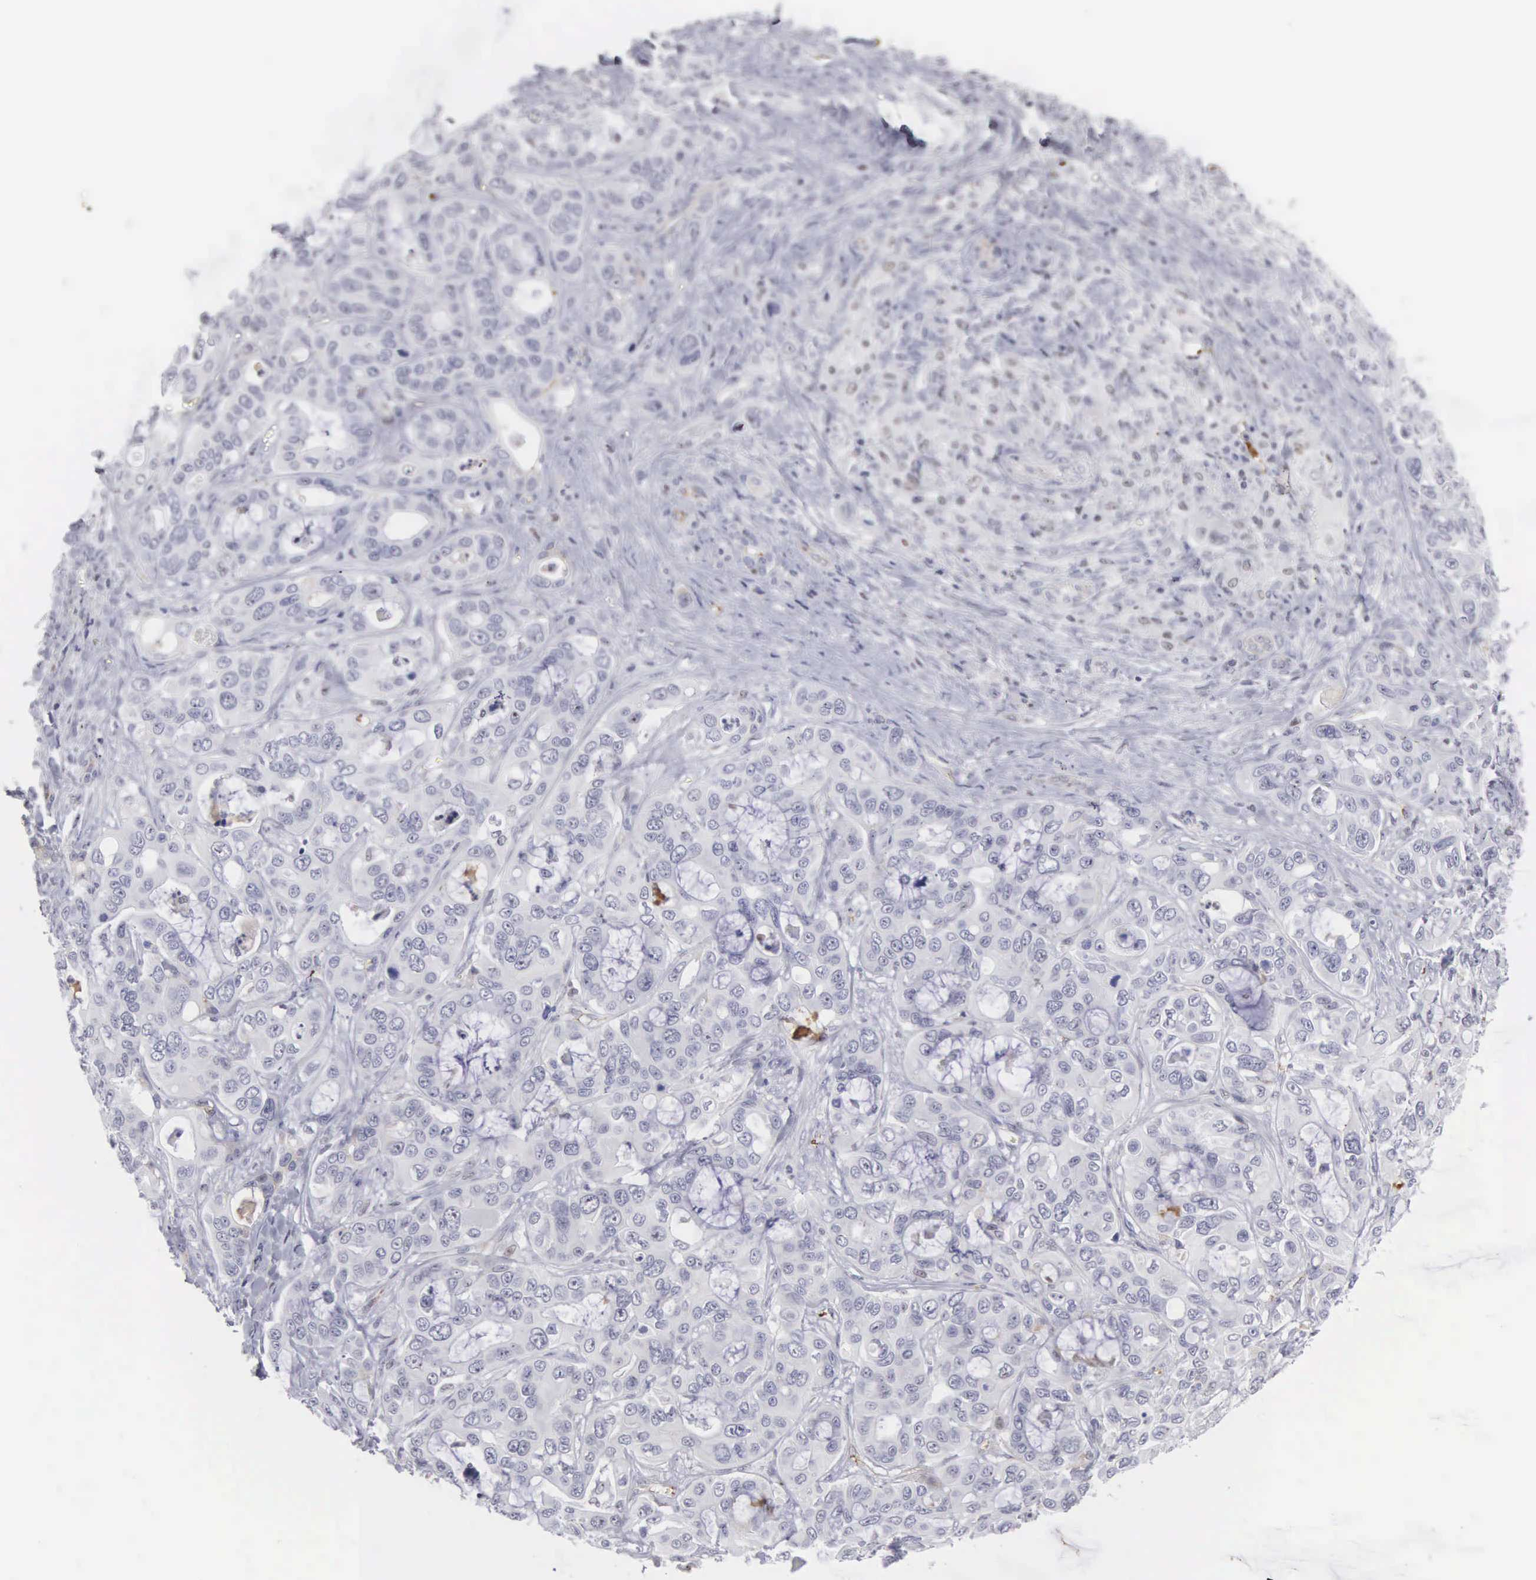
{"staining": {"intensity": "weak", "quantity": "<25%", "location": "cytoplasmic/membranous"}, "tissue": "liver cancer", "cell_type": "Tumor cells", "image_type": "cancer", "snomed": [{"axis": "morphology", "description": "Cholangiocarcinoma"}, {"axis": "topography", "description": "Liver"}], "caption": "The immunohistochemistry (IHC) photomicrograph has no significant expression in tumor cells of cholangiocarcinoma (liver) tissue.", "gene": "RBPJ", "patient": {"sex": "female", "age": 79}}